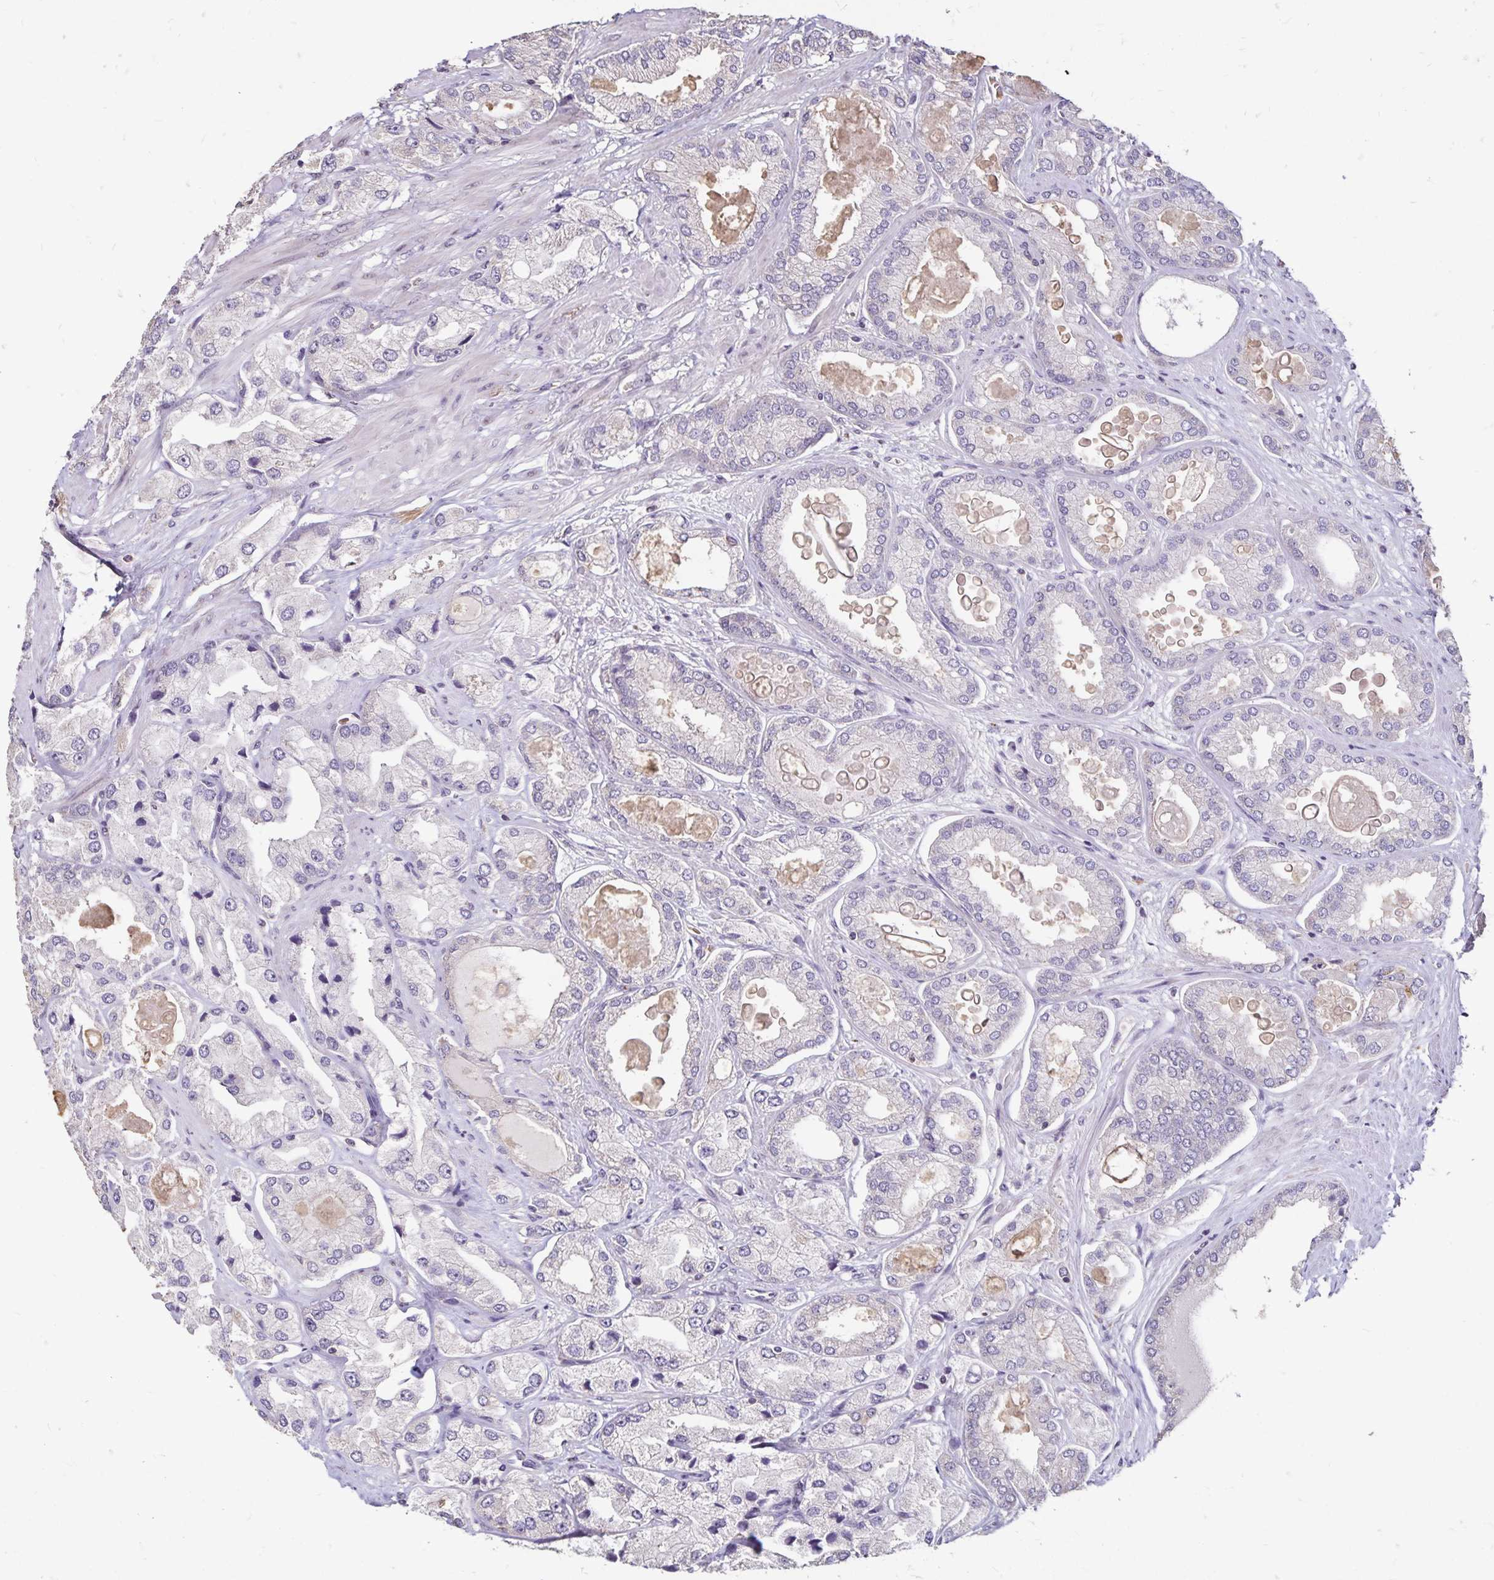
{"staining": {"intensity": "weak", "quantity": "<25%", "location": "cytoplasmic/membranous"}, "tissue": "prostate cancer", "cell_type": "Tumor cells", "image_type": "cancer", "snomed": [{"axis": "morphology", "description": "Adenocarcinoma, High grade"}, {"axis": "topography", "description": "Prostate"}], "caption": "Human prostate cancer stained for a protein using immunohistochemistry shows no staining in tumor cells.", "gene": "EMC10", "patient": {"sex": "male", "age": 68}}